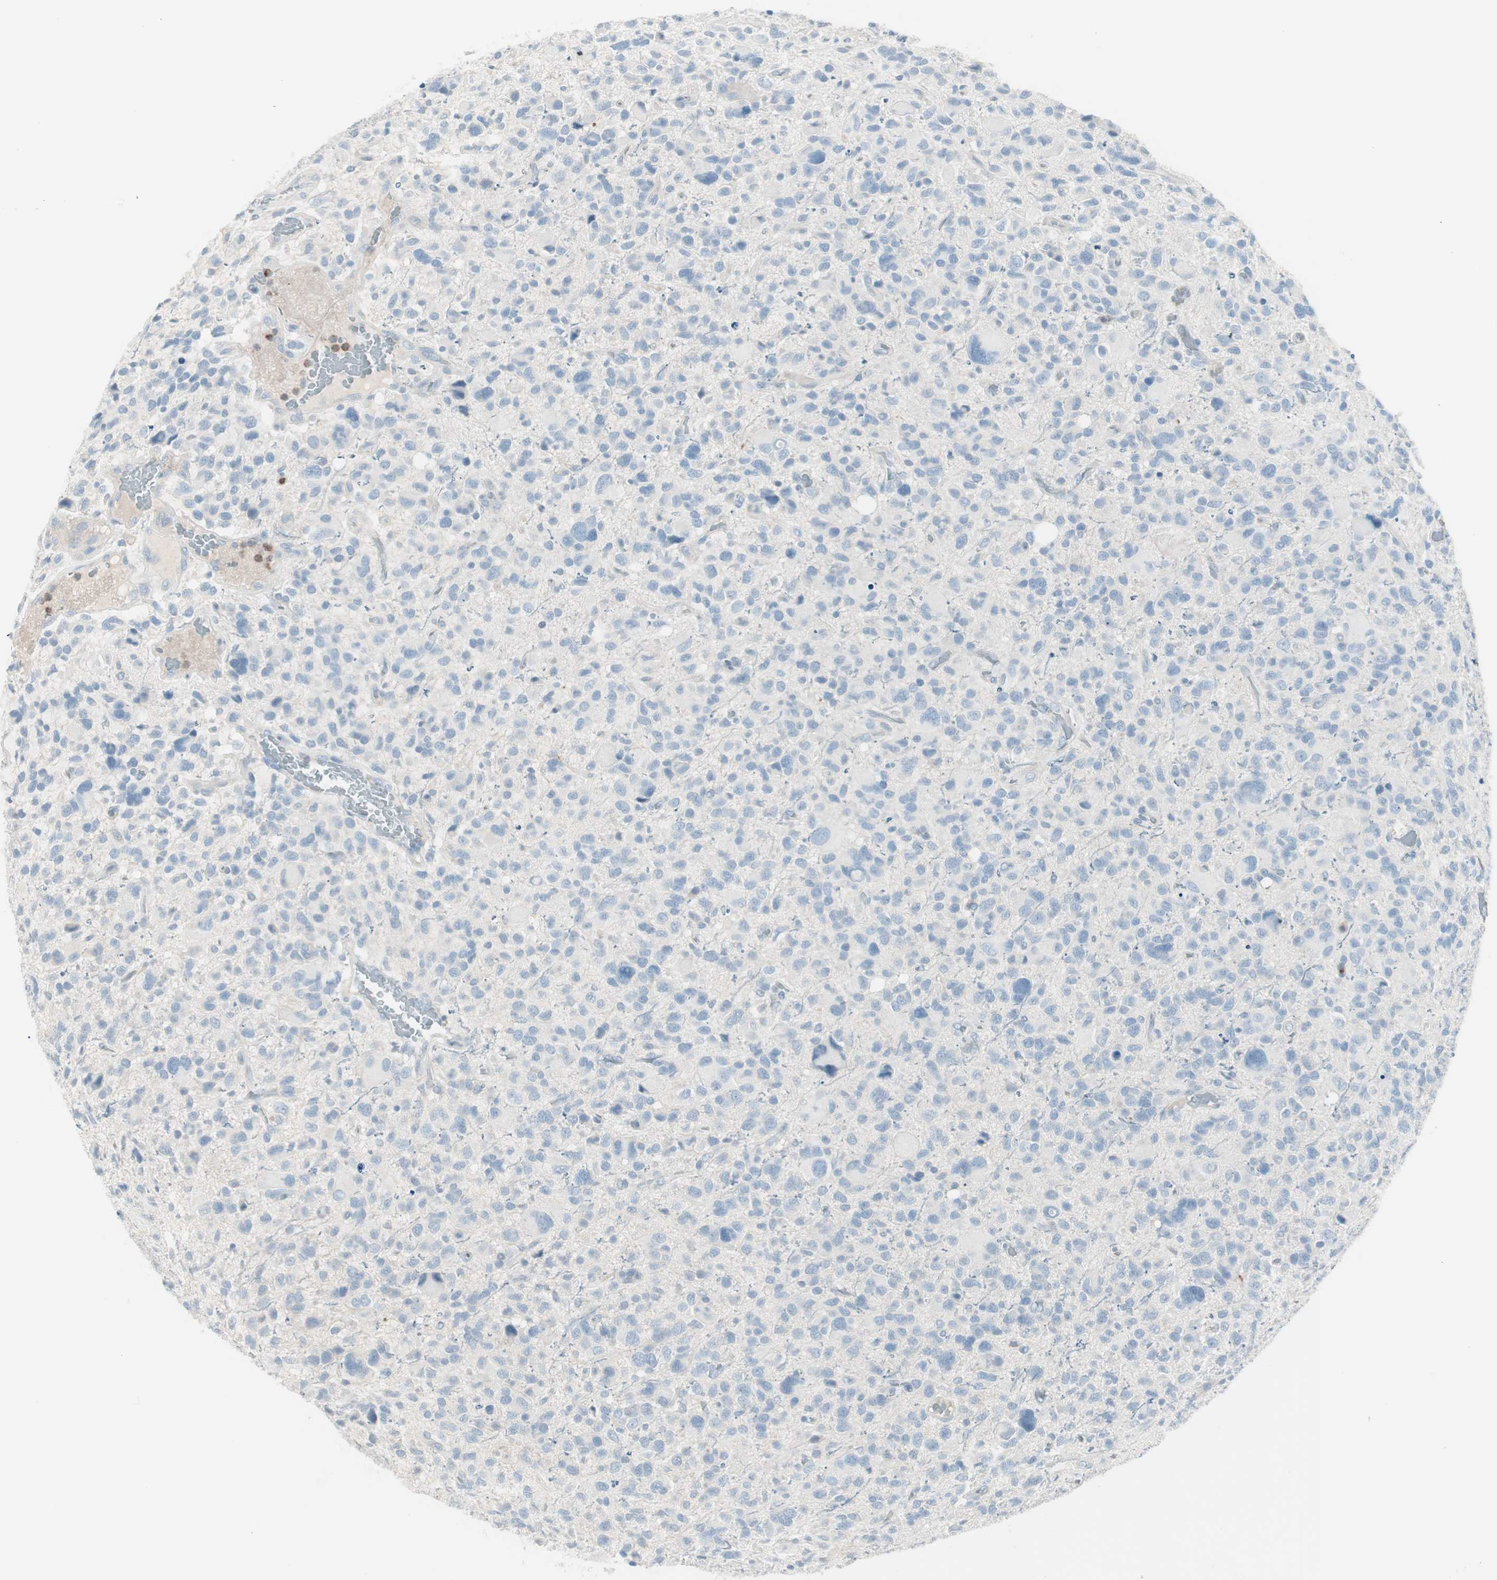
{"staining": {"intensity": "negative", "quantity": "none", "location": "none"}, "tissue": "glioma", "cell_type": "Tumor cells", "image_type": "cancer", "snomed": [{"axis": "morphology", "description": "Glioma, malignant, High grade"}, {"axis": "topography", "description": "Brain"}], "caption": "An image of human high-grade glioma (malignant) is negative for staining in tumor cells.", "gene": "ITLN2", "patient": {"sex": "male", "age": 48}}